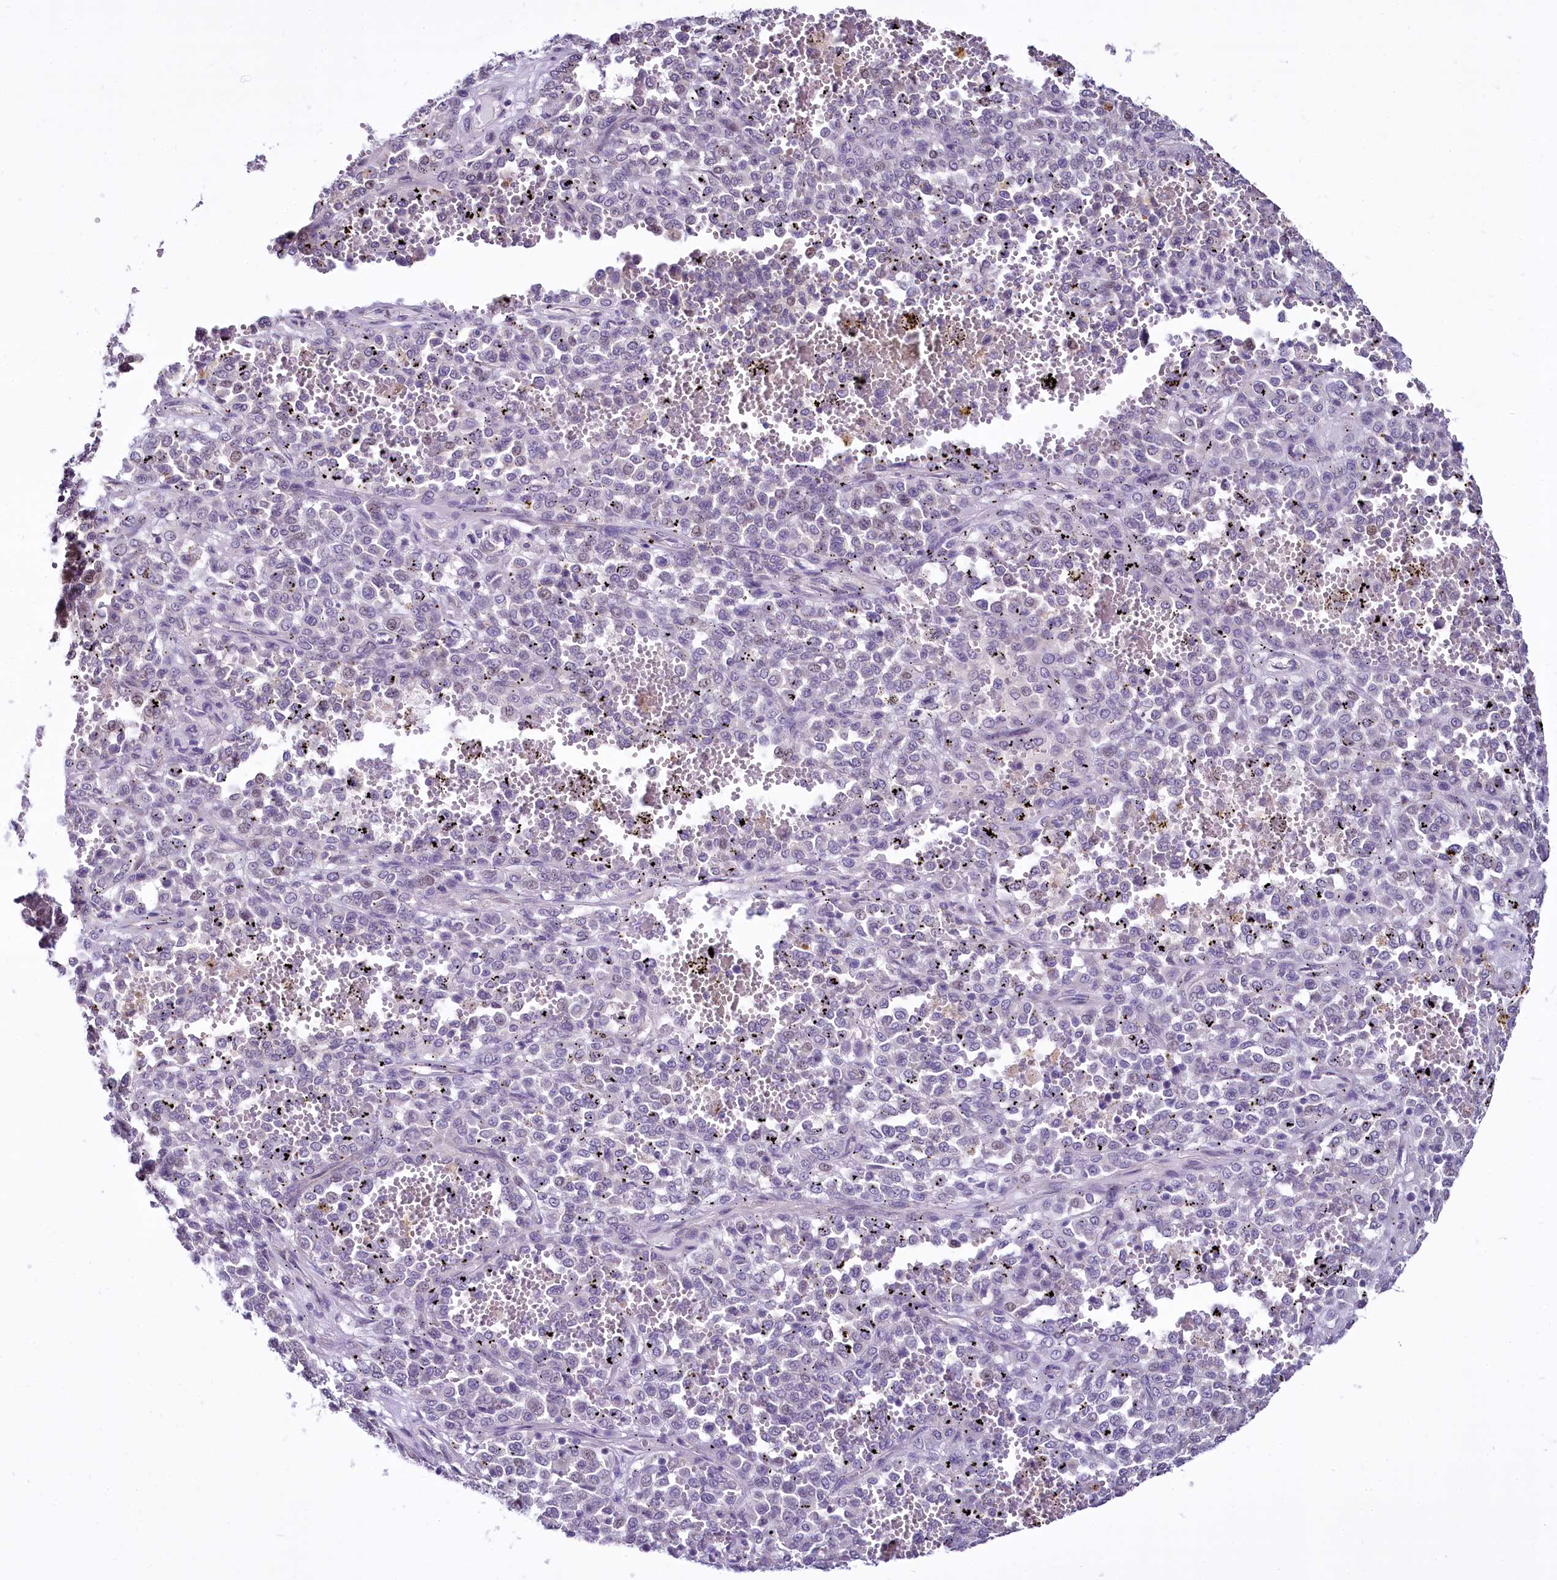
{"staining": {"intensity": "negative", "quantity": "none", "location": "none"}, "tissue": "melanoma", "cell_type": "Tumor cells", "image_type": "cancer", "snomed": [{"axis": "morphology", "description": "Malignant melanoma, Metastatic site"}, {"axis": "topography", "description": "Pancreas"}], "caption": "DAB (3,3'-diaminobenzidine) immunohistochemical staining of human melanoma shows no significant positivity in tumor cells. (Brightfield microscopy of DAB (3,3'-diaminobenzidine) immunohistochemistry at high magnification).", "gene": "BANK1", "patient": {"sex": "female", "age": 30}}